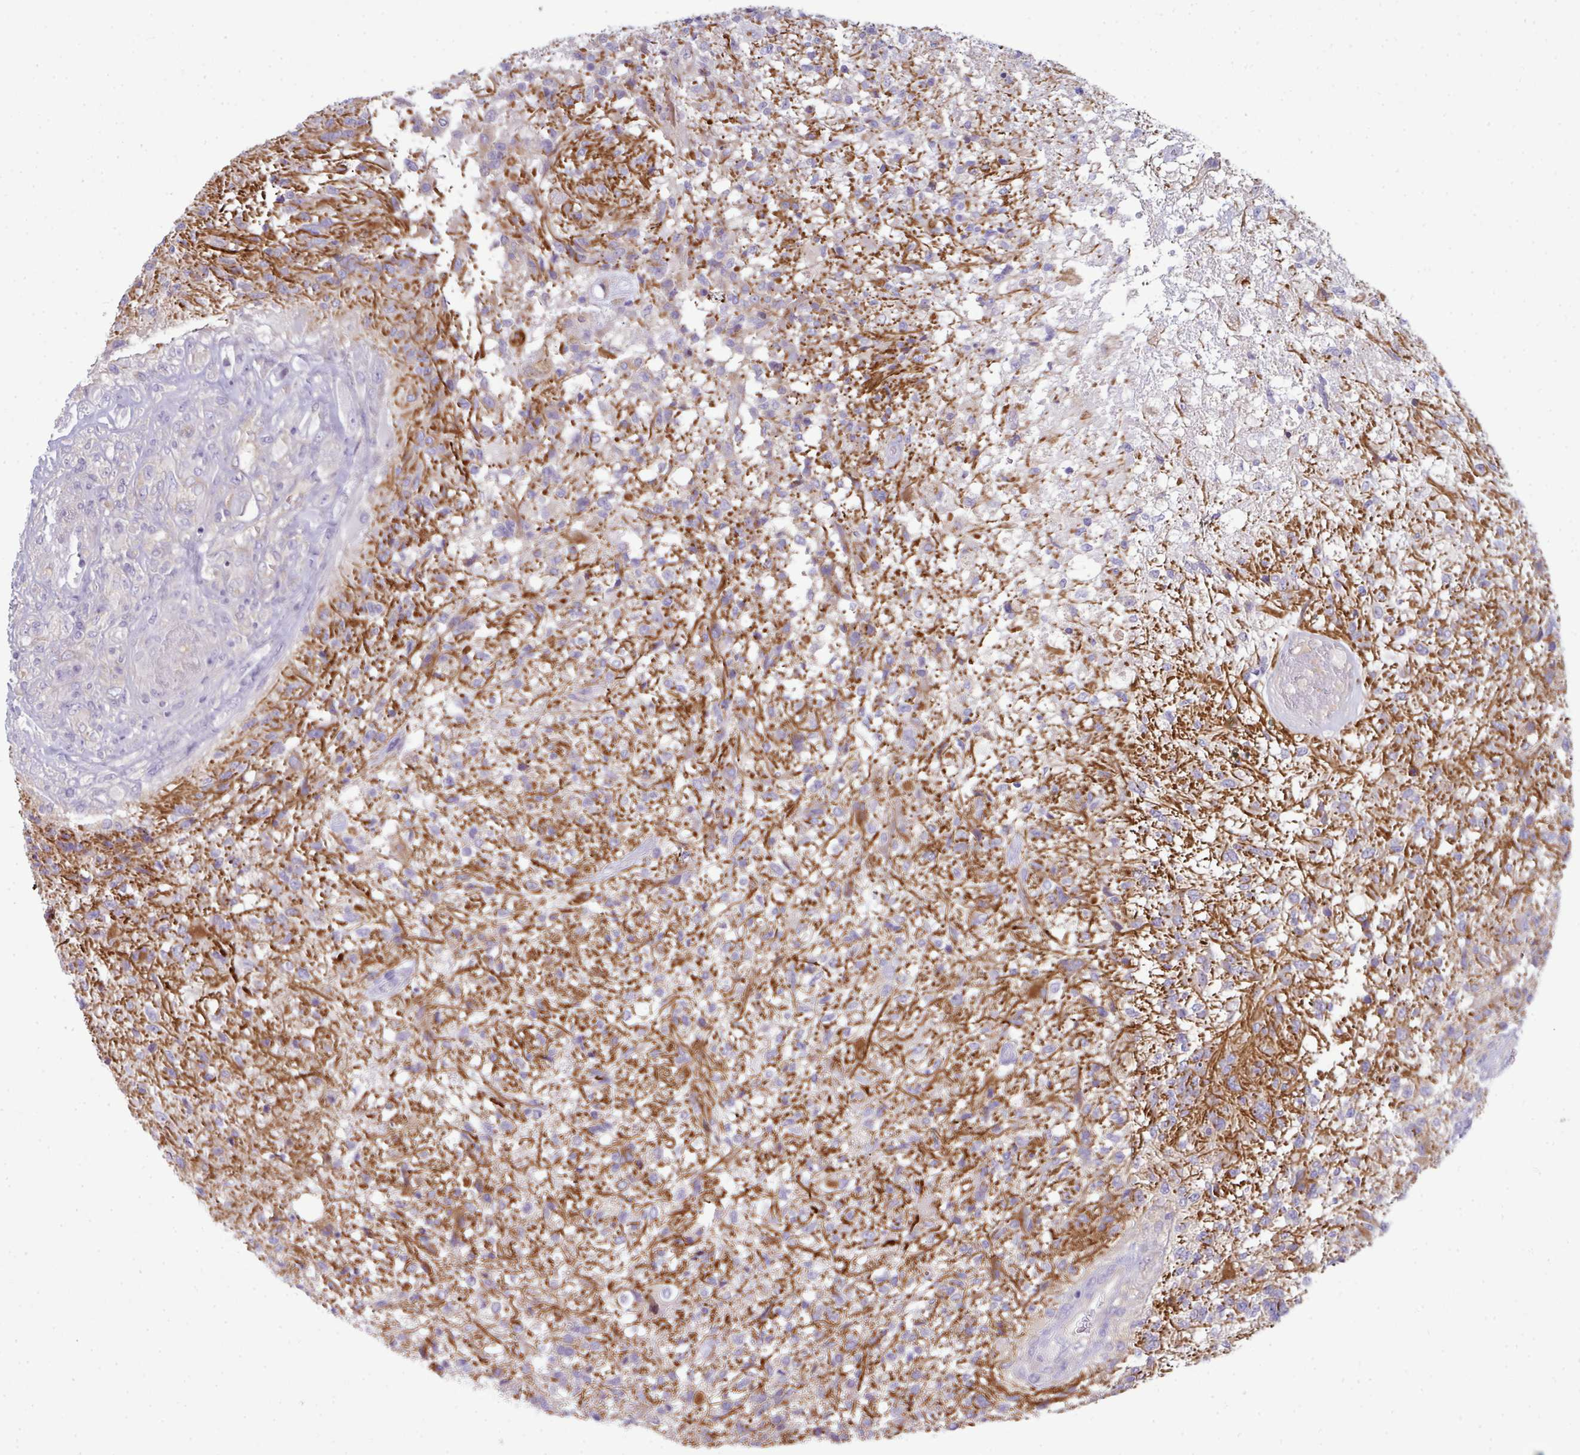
{"staining": {"intensity": "negative", "quantity": "none", "location": "none"}, "tissue": "glioma", "cell_type": "Tumor cells", "image_type": "cancer", "snomed": [{"axis": "morphology", "description": "Glioma, malignant, High grade"}, {"axis": "topography", "description": "Brain"}], "caption": "This is a histopathology image of immunohistochemistry staining of glioma, which shows no positivity in tumor cells.", "gene": "ABCC5", "patient": {"sex": "male", "age": 56}}